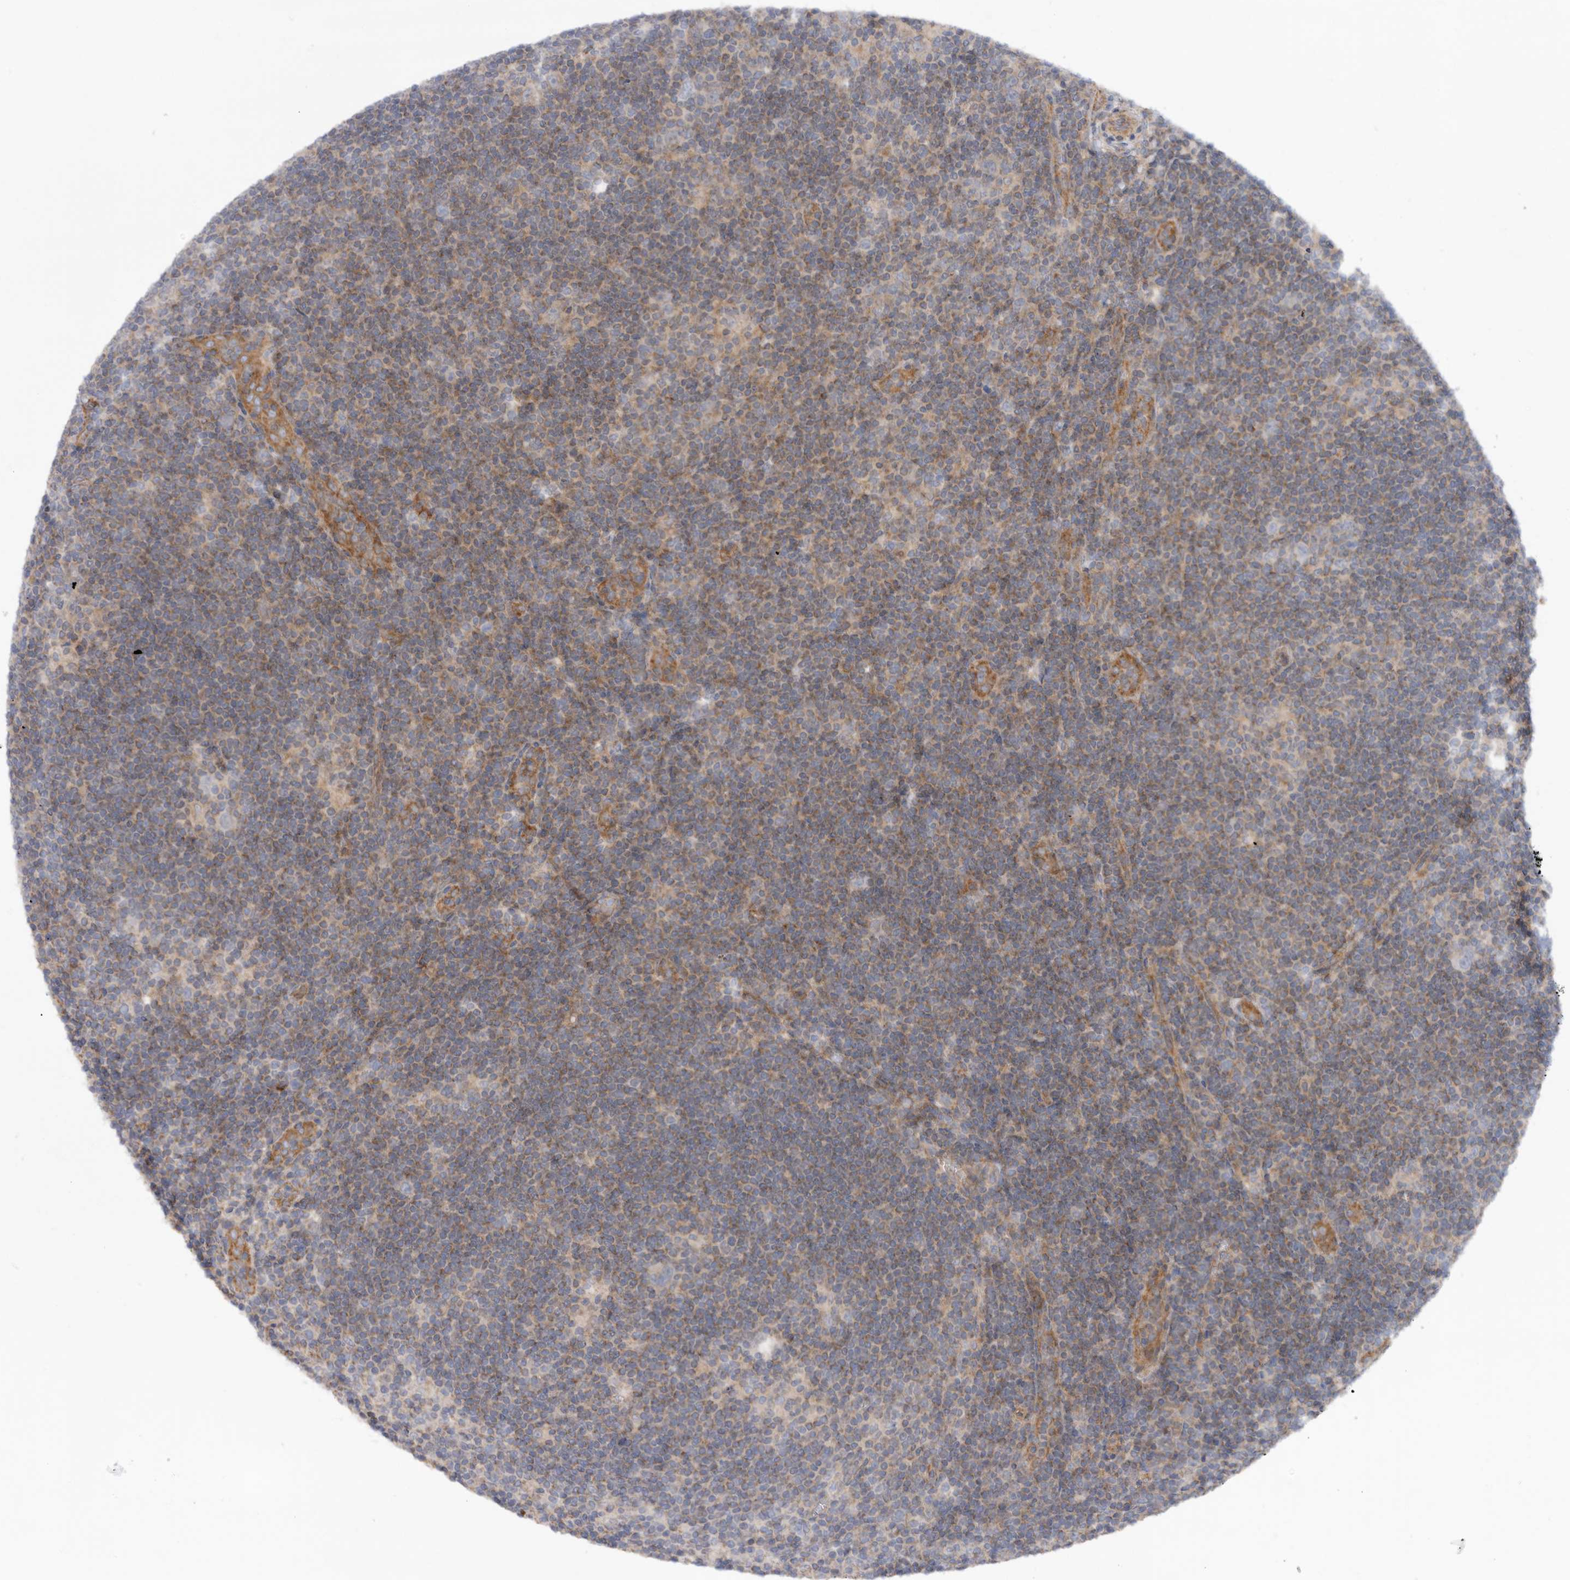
{"staining": {"intensity": "negative", "quantity": "none", "location": "none"}, "tissue": "lymphoma", "cell_type": "Tumor cells", "image_type": "cancer", "snomed": [{"axis": "morphology", "description": "Hodgkin's disease, NOS"}, {"axis": "topography", "description": "Lymph node"}], "caption": "This is a image of immunohistochemistry staining of Hodgkin's disease, which shows no staining in tumor cells.", "gene": "MTFR1L", "patient": {"sex": "female", "age": 57}}